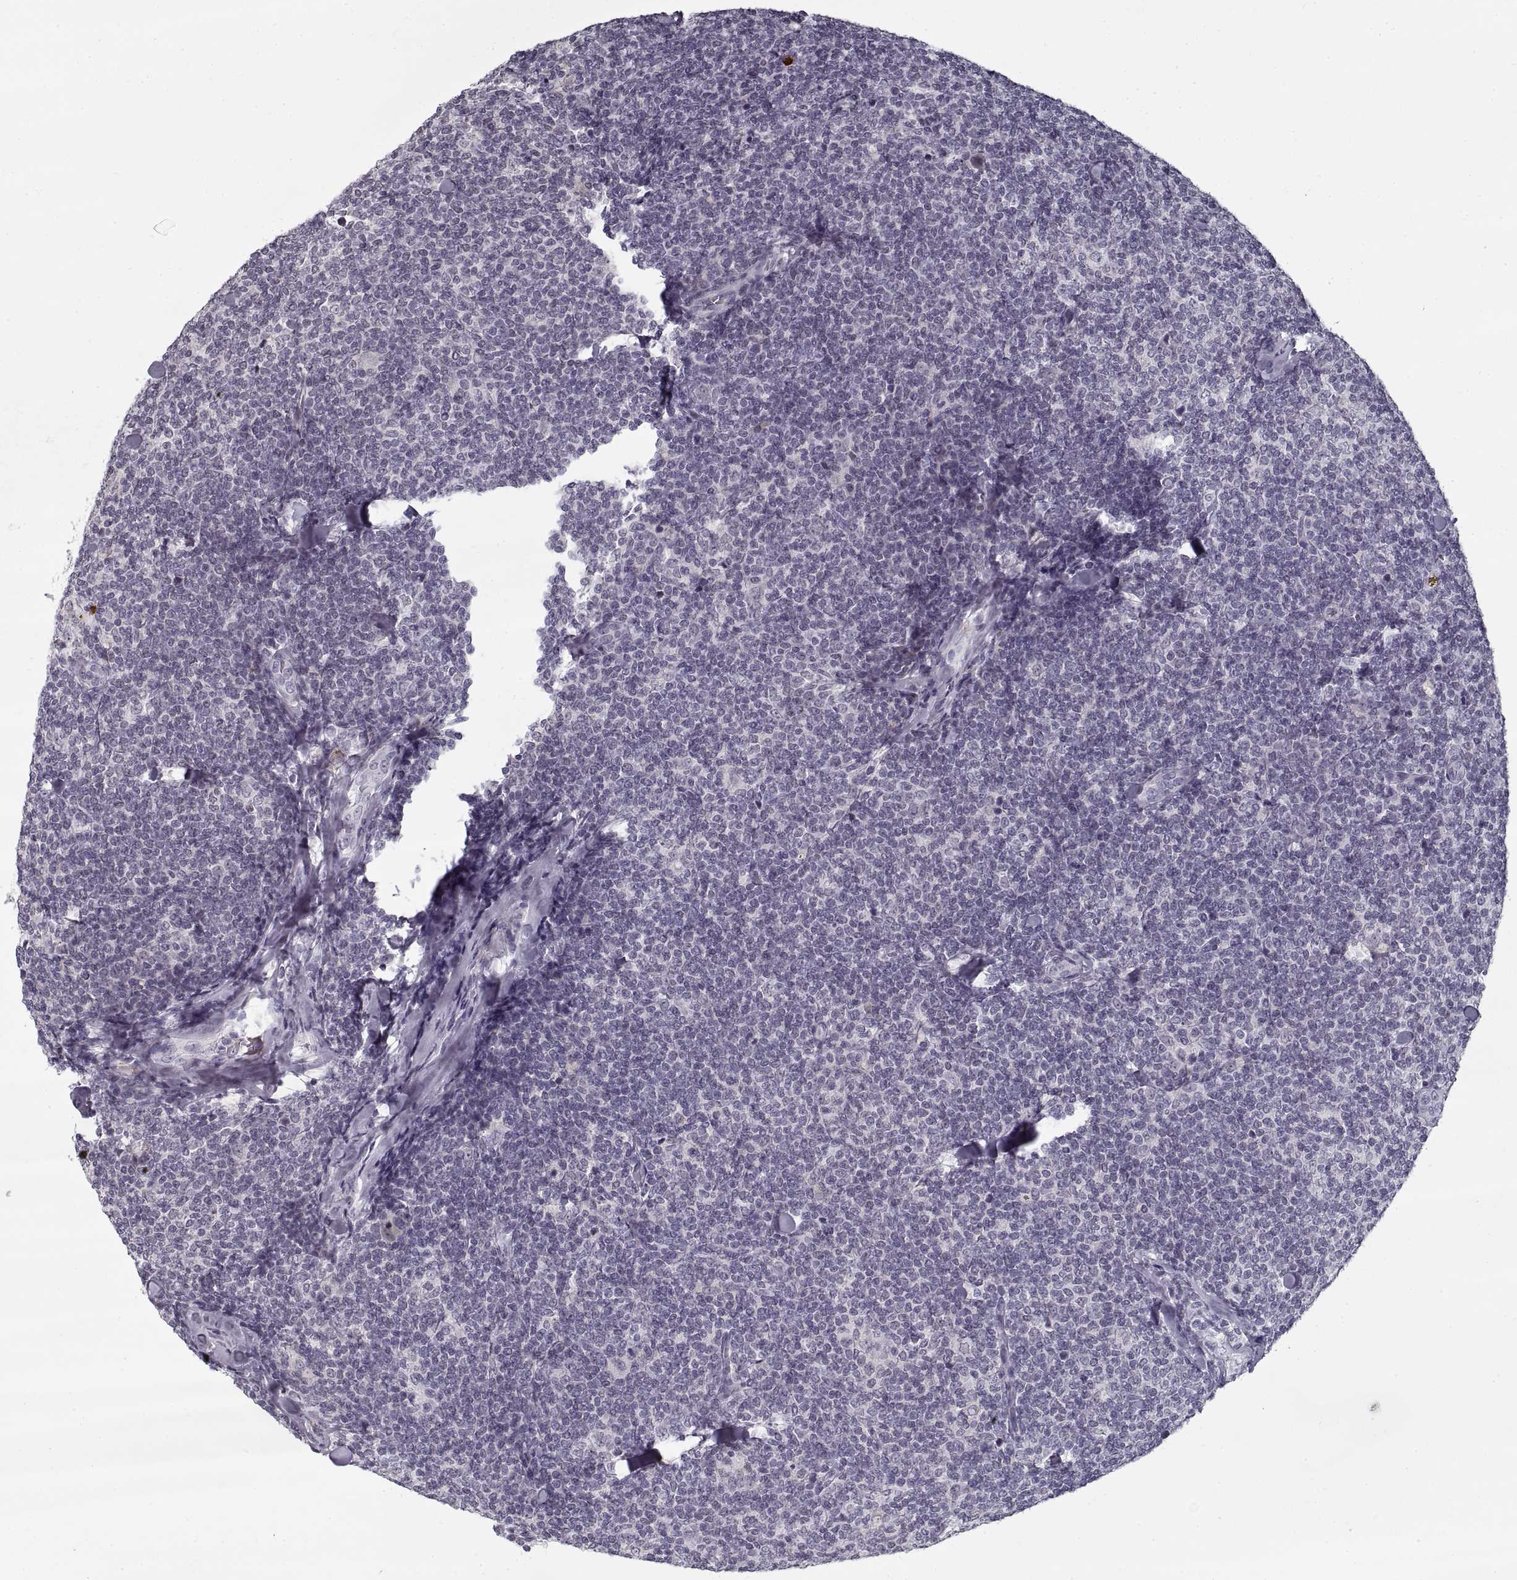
{"staining": {"intensity": "negative", "quantity": "none", "location": "none"}, "tissue": "lymphoma", "cell_type": "Tumor cells", "image_type": "cancer", "snomed": [{"axis": "morphology", "description": "Malignant lymphoma, non-Hodgkin's type, Low grade"}, {"axis": "topography", "description": "Lymph node"}], "caption": "DAB (3,3'-diaminobenzidine) immunohistochemical staining of human malignant lymphoma, non-Hodgkin's type (low-grade) demonstrates no significant expression in tumor cells.", "gene": "GAD2", "patient": {"sex": "female", "age": 56}}